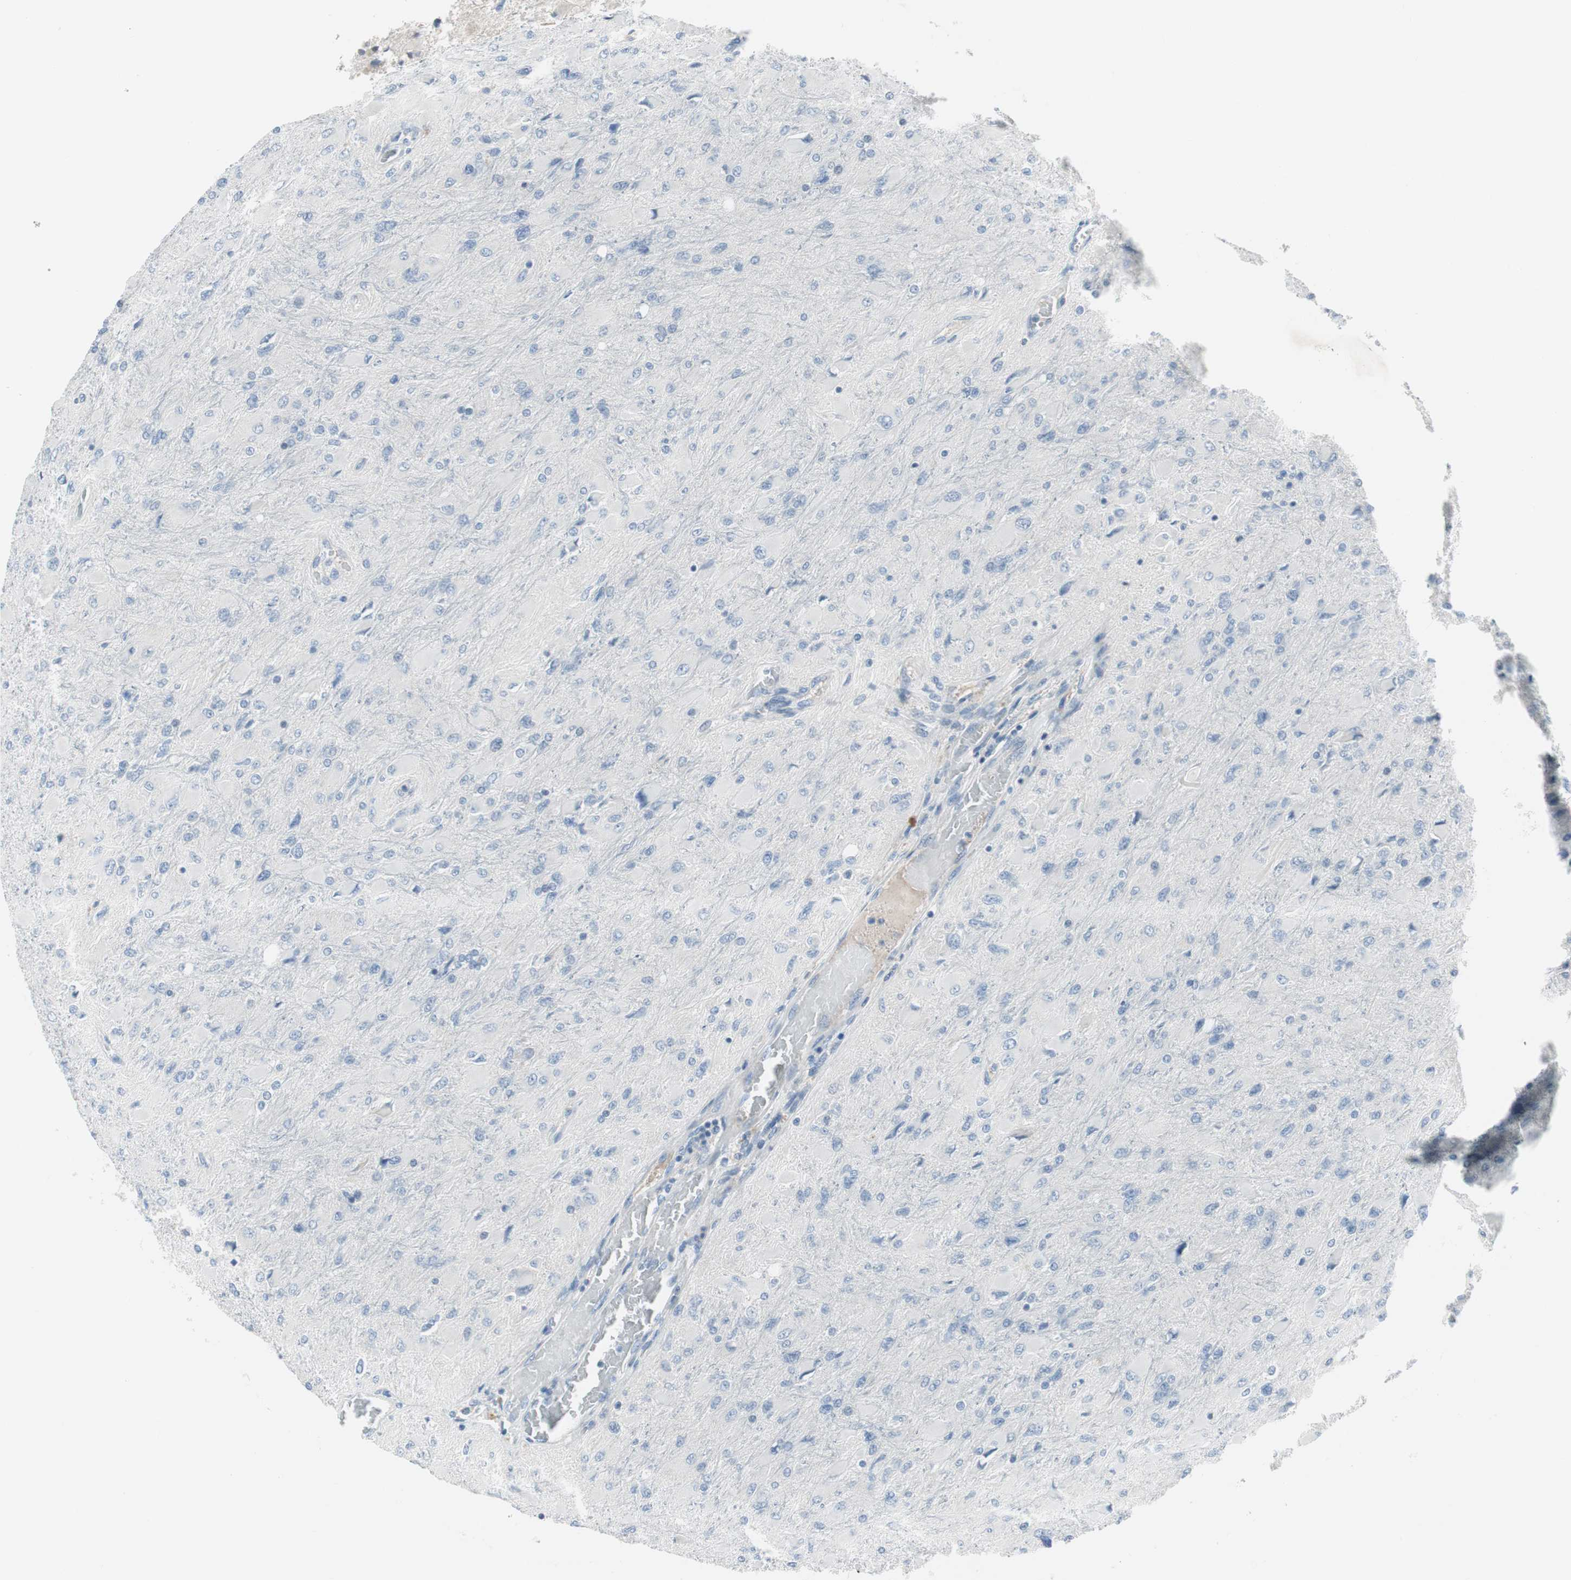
{"staining": {"intensity": "negative", "quantity": "none", "location": "none"}, "tissue": "glioma", "cell_type": "Tumor cells", "image_type": "cancer", "snomed": [{"axis": "morphology", "description": "Glioma, malignant, High grade"}, {"axis": "topography", "description": "Cerebral cortex"}], "caption": "This is a histopathology image of immunohistochemistry (IHC) staining of high-grade glioma (malignant), which shows no expression in tumor cells. The staining is performed using DAB (3,3'-diaminobenzidine) brown chromogen with nuclei counter-stained in using hematoxylin.", "gene": "PIGR", "patient": {"sex": "female", "age": 36}}